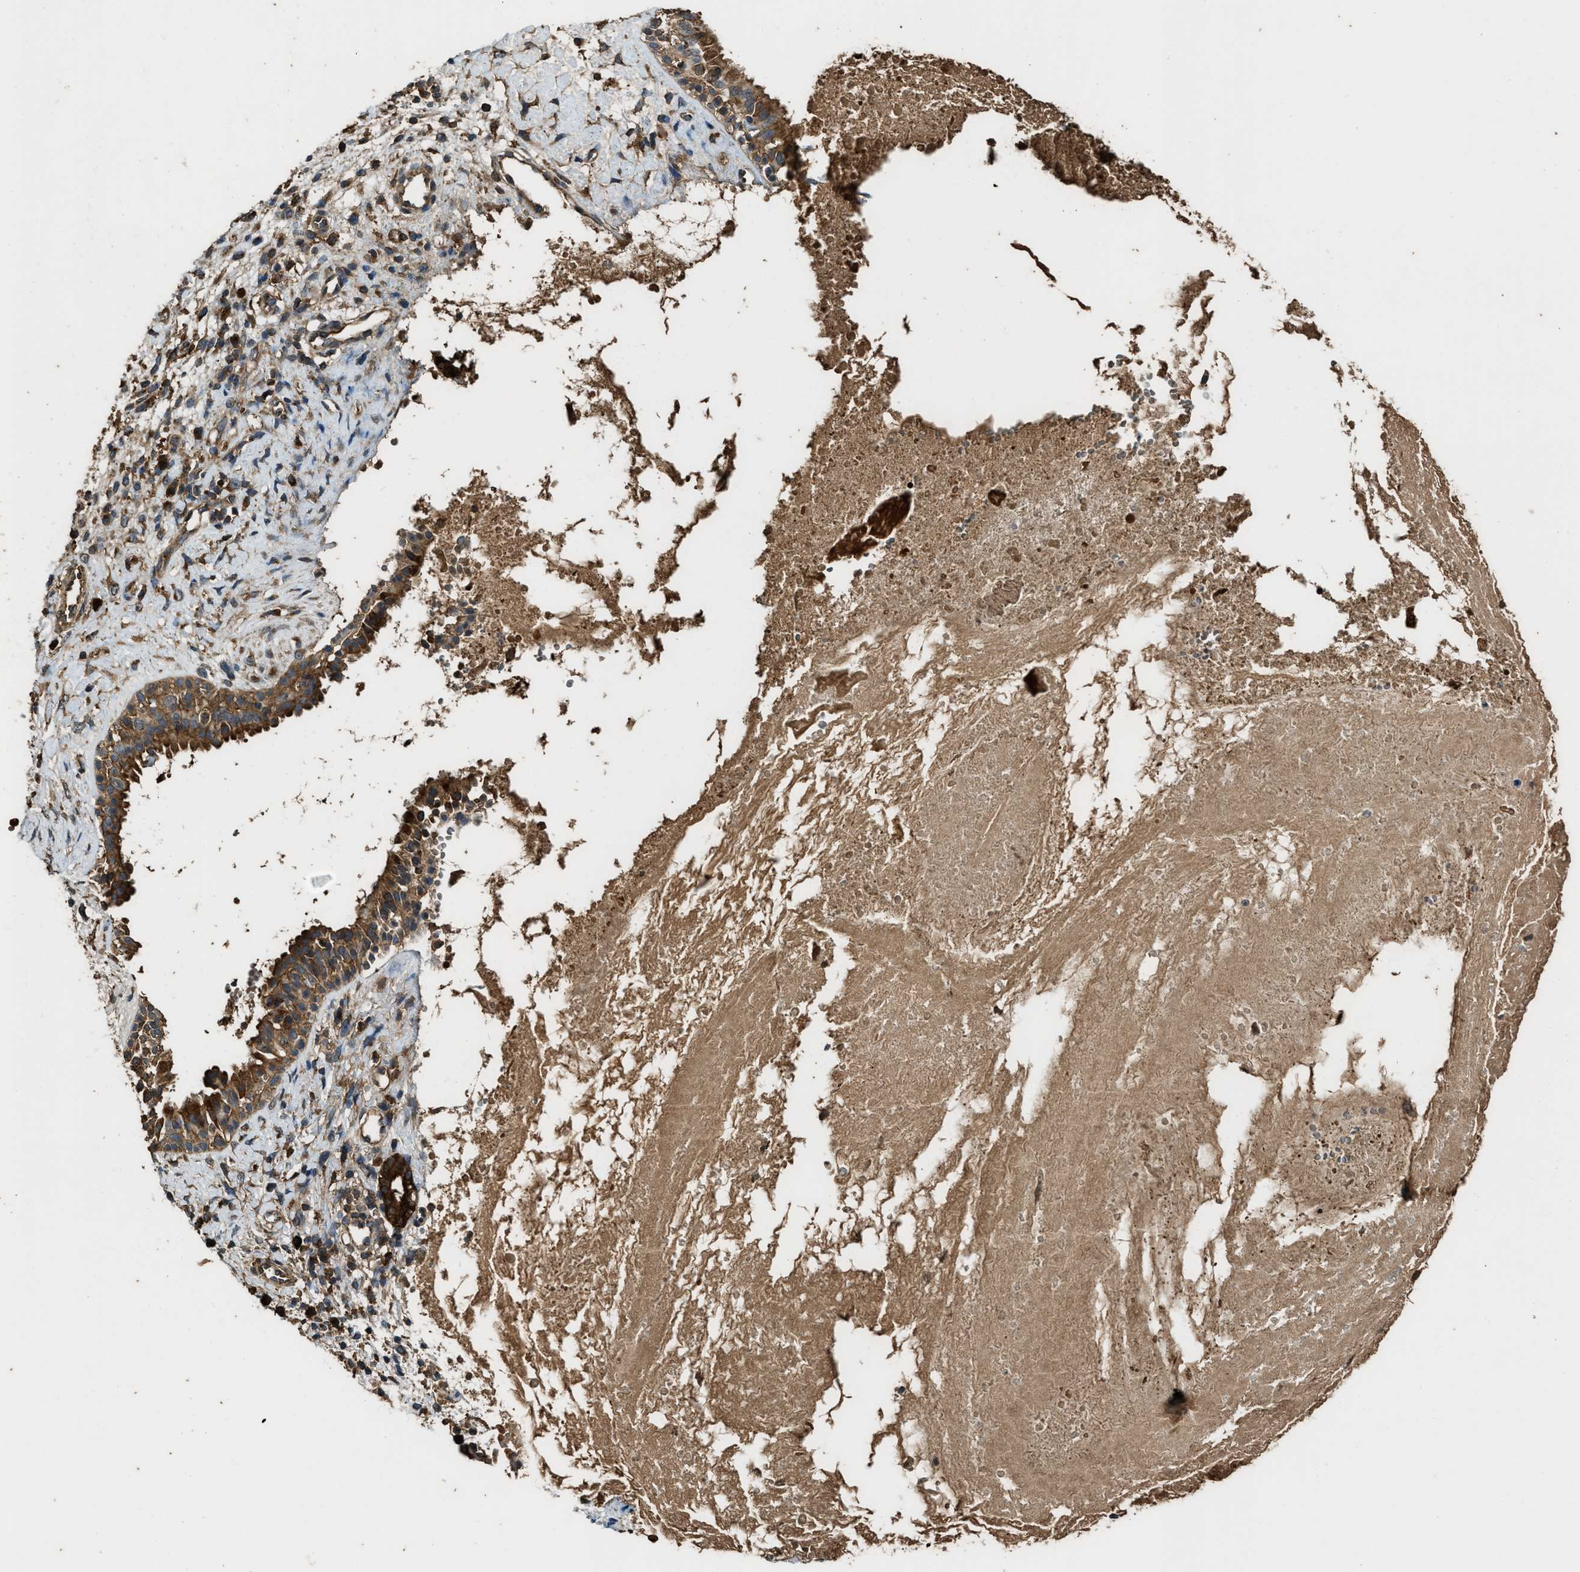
{"staining": {"intensity": "strong", "quantity": ">75%", "location": "cytoplasmic/membranous"}, "tissue": "nasopharynx", "cell_type": "Respiratory epithelial cells", "image_type": "normal", "snomed": [{"axis": "morphology", "description": "Normal tissue, NOS"}, {"axis": "topography", "description": "Nasopharynx"}], "caption": "Strong cytoplasmic/membranous protein positivity is seen in approximately >75% of respiratory epithelial cells in nasopharynx. (brown staining indicates protein expression, while blue staining denotes nuclei).", "gene": "MAP3K8", "patient": {"sex": "male", "age": 22}}